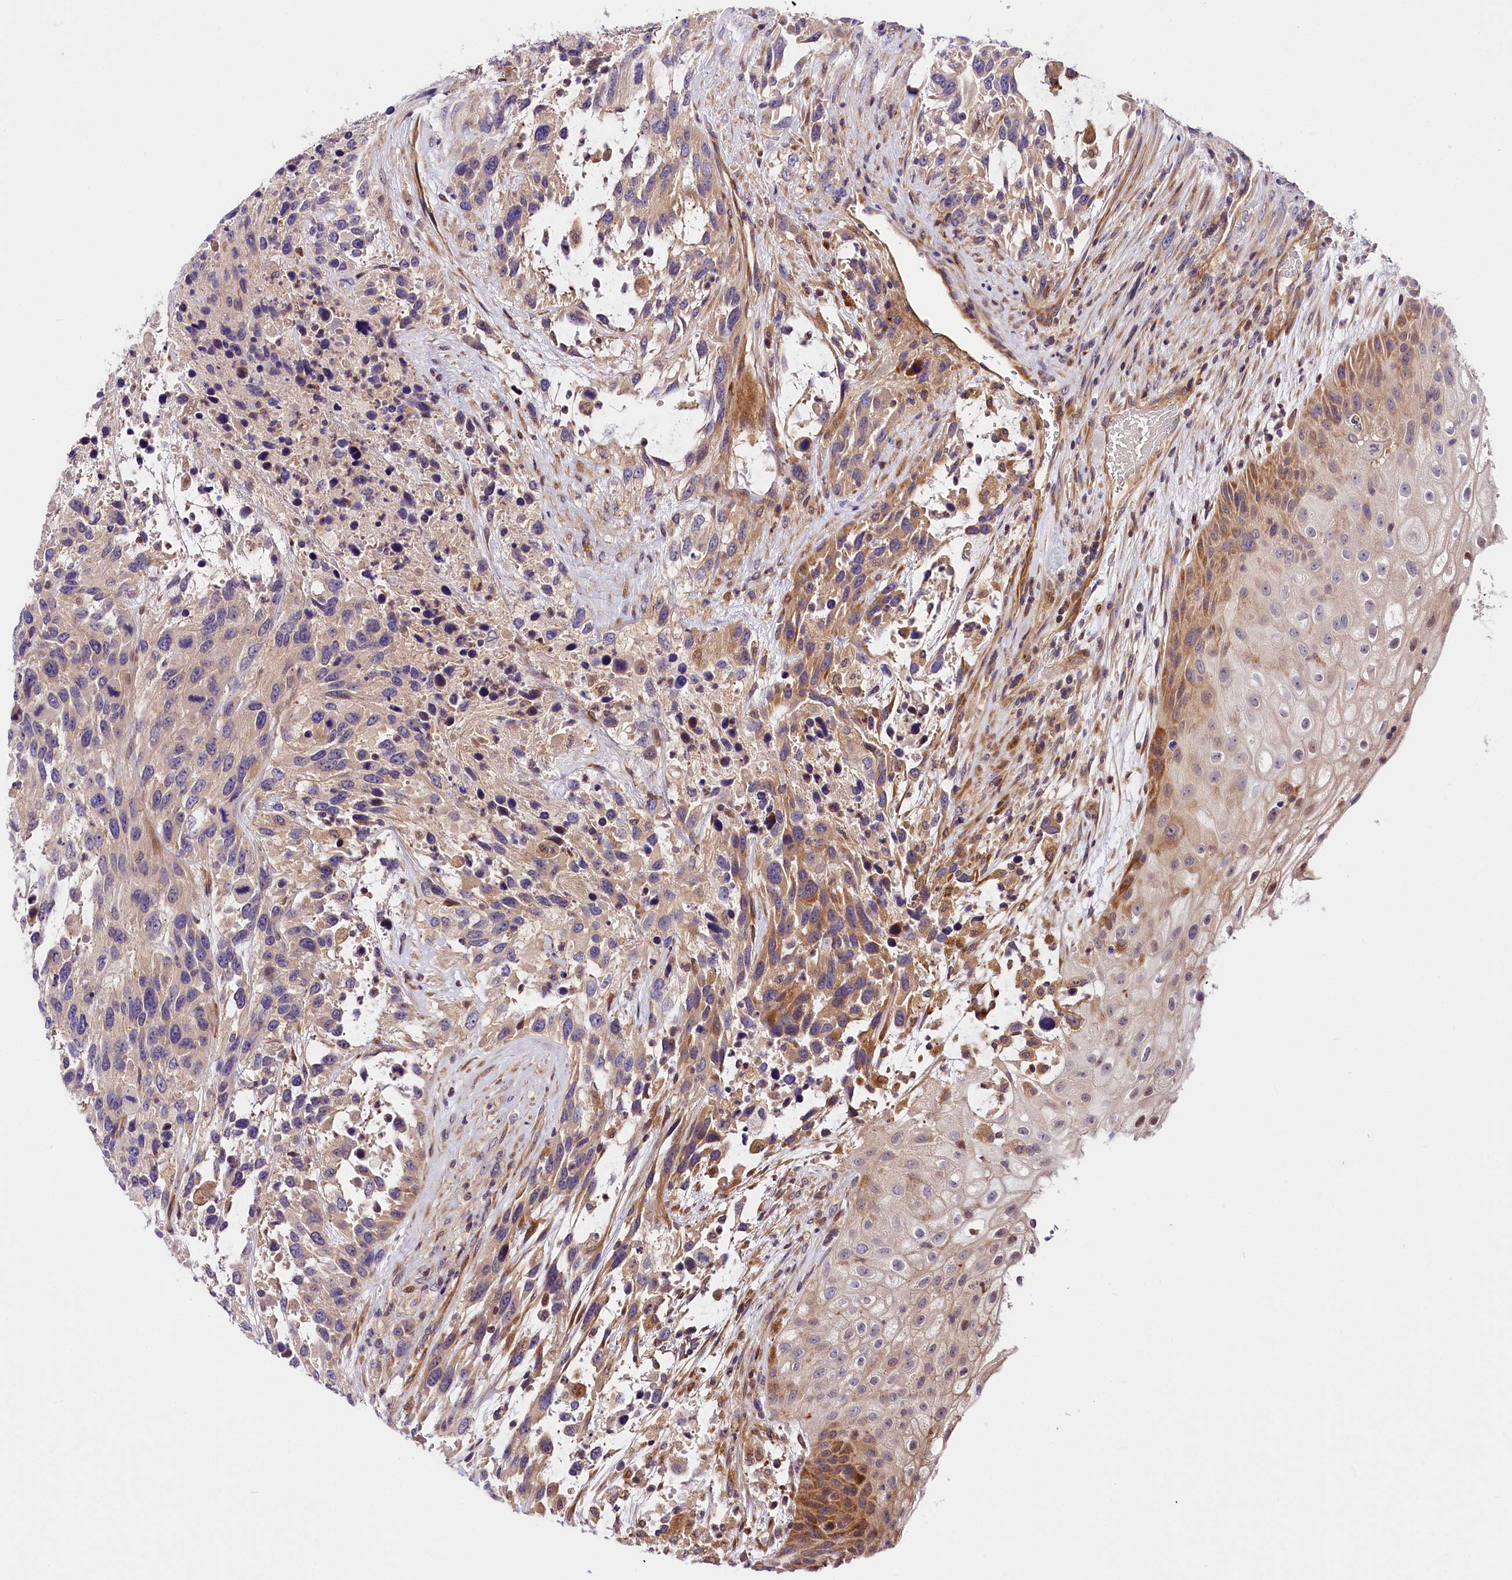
{"staining": {"intensity": "moderate", "quantity": "<25%", "location": "cytoplasmic/membranous"}, "tissue": "urothelial cancer", "cell_type": "Tumor cells", "image_type": "cancer", "snomed": [{"axis": "morphology", "description": "Urothelial carcinoma, High grade"}, {"axis": "topography", "description": "Urinary bladder"}], "caption": "The immunohistochemical stain labels moderate cytoplasmic/membranous staining in tumor cells of urothelial cancer tissue.", "gene": "ARMC6", "patient": {"sex": "female", "age": 70}}